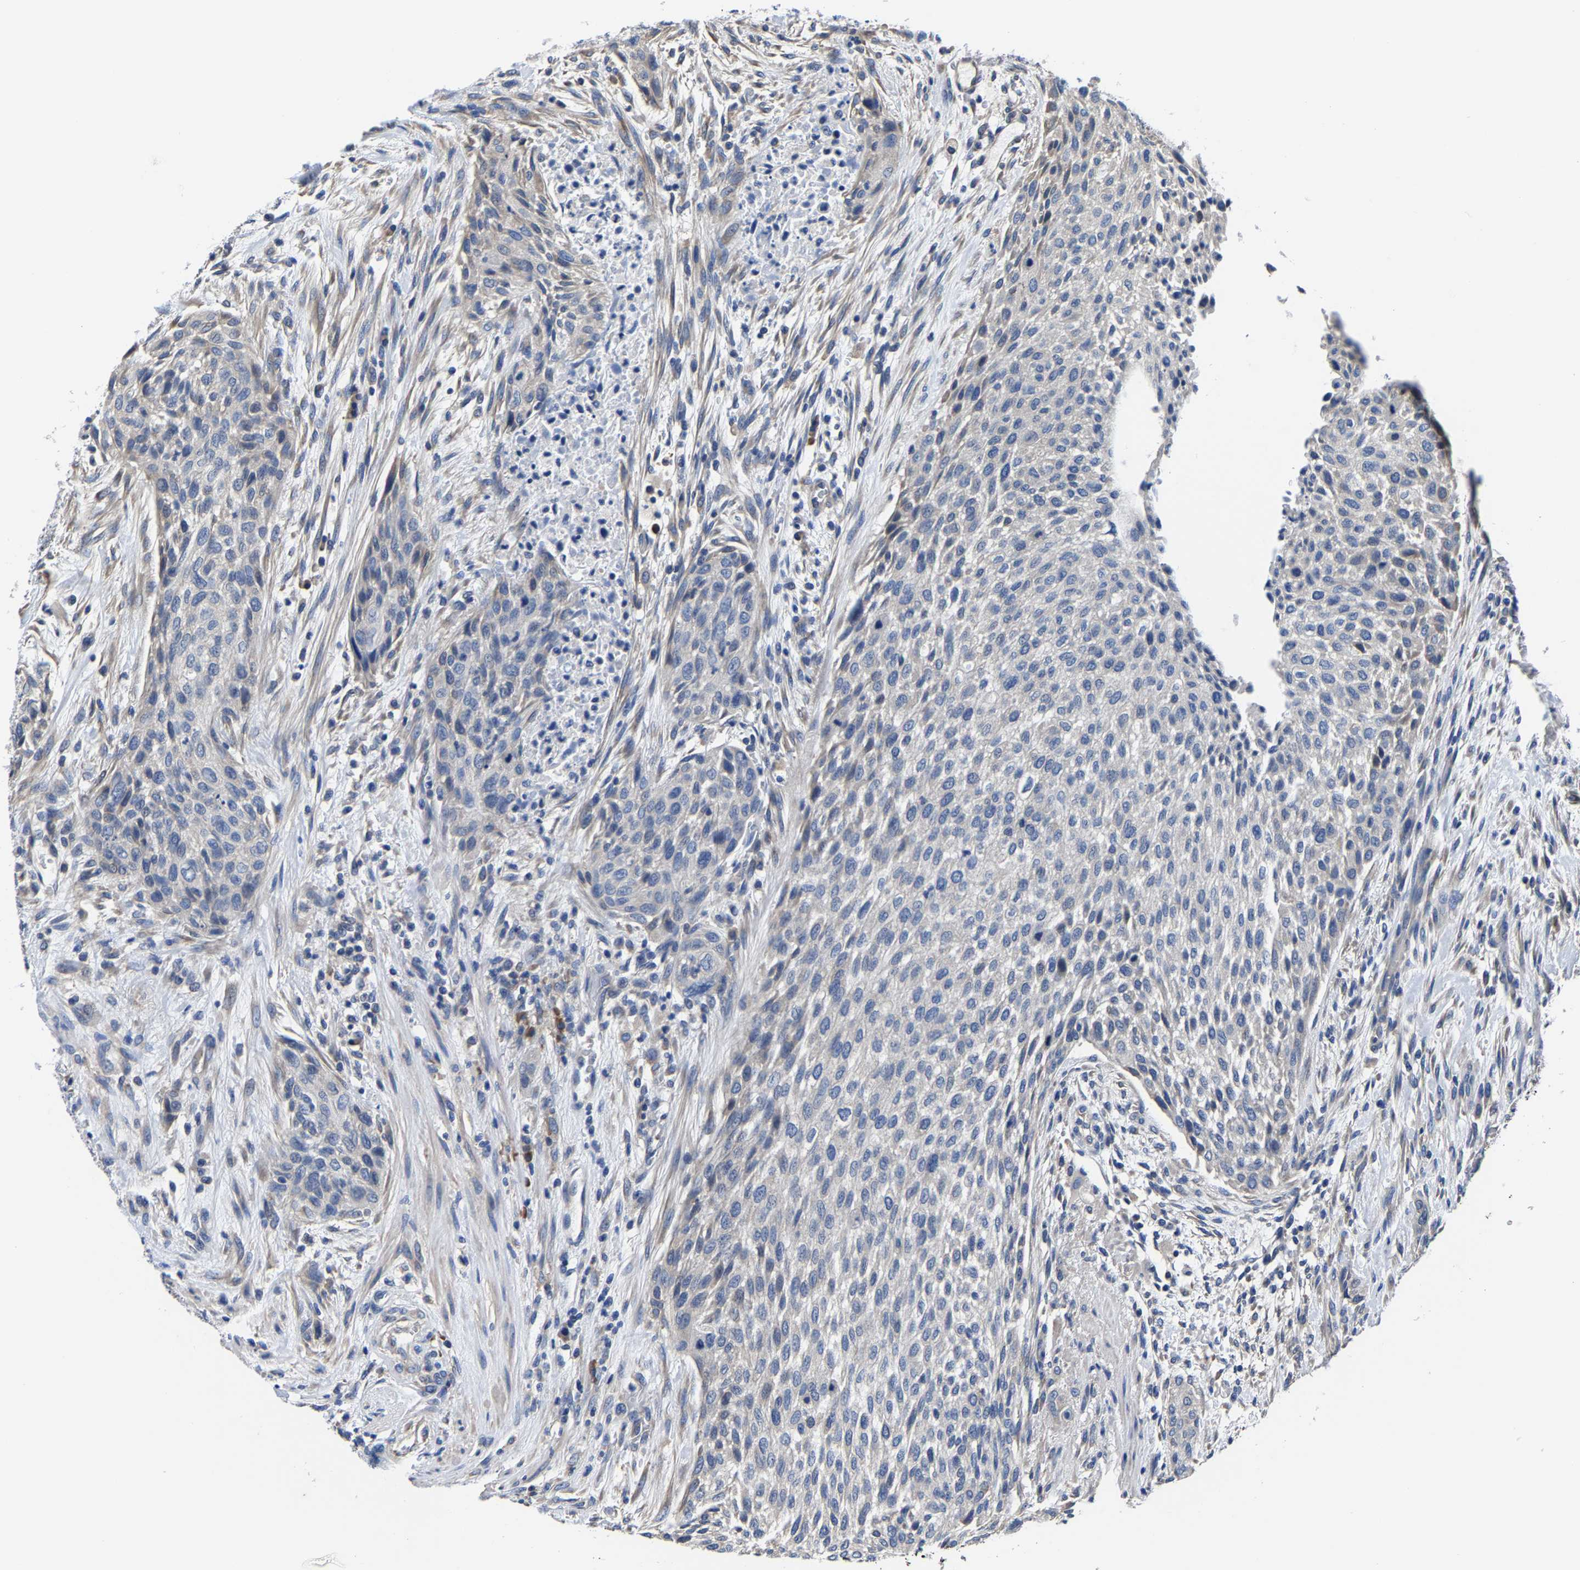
{"staining": {"intensity": "negative", "quantity": "none", "location": "none"}, "tissue": "urothelial cancer", "cell_type": "Tumor cells", "image_type": "cancer", "snomed": [{"axis": "morphology", "description": "Urothelial carcinoma, Low grade"}, {"axis": "morphology", "description": "Urothelial carcinoma, High grade"}, {"axis": "topography", "description": "Urinary bladder"}], "caption": "High-grade urothelial carcinoma was stained to show a protein in brown. There is no significant expression in tumor cells.", "gene": "SRPK2", "patient": {"sex": "male", "age": 35}}